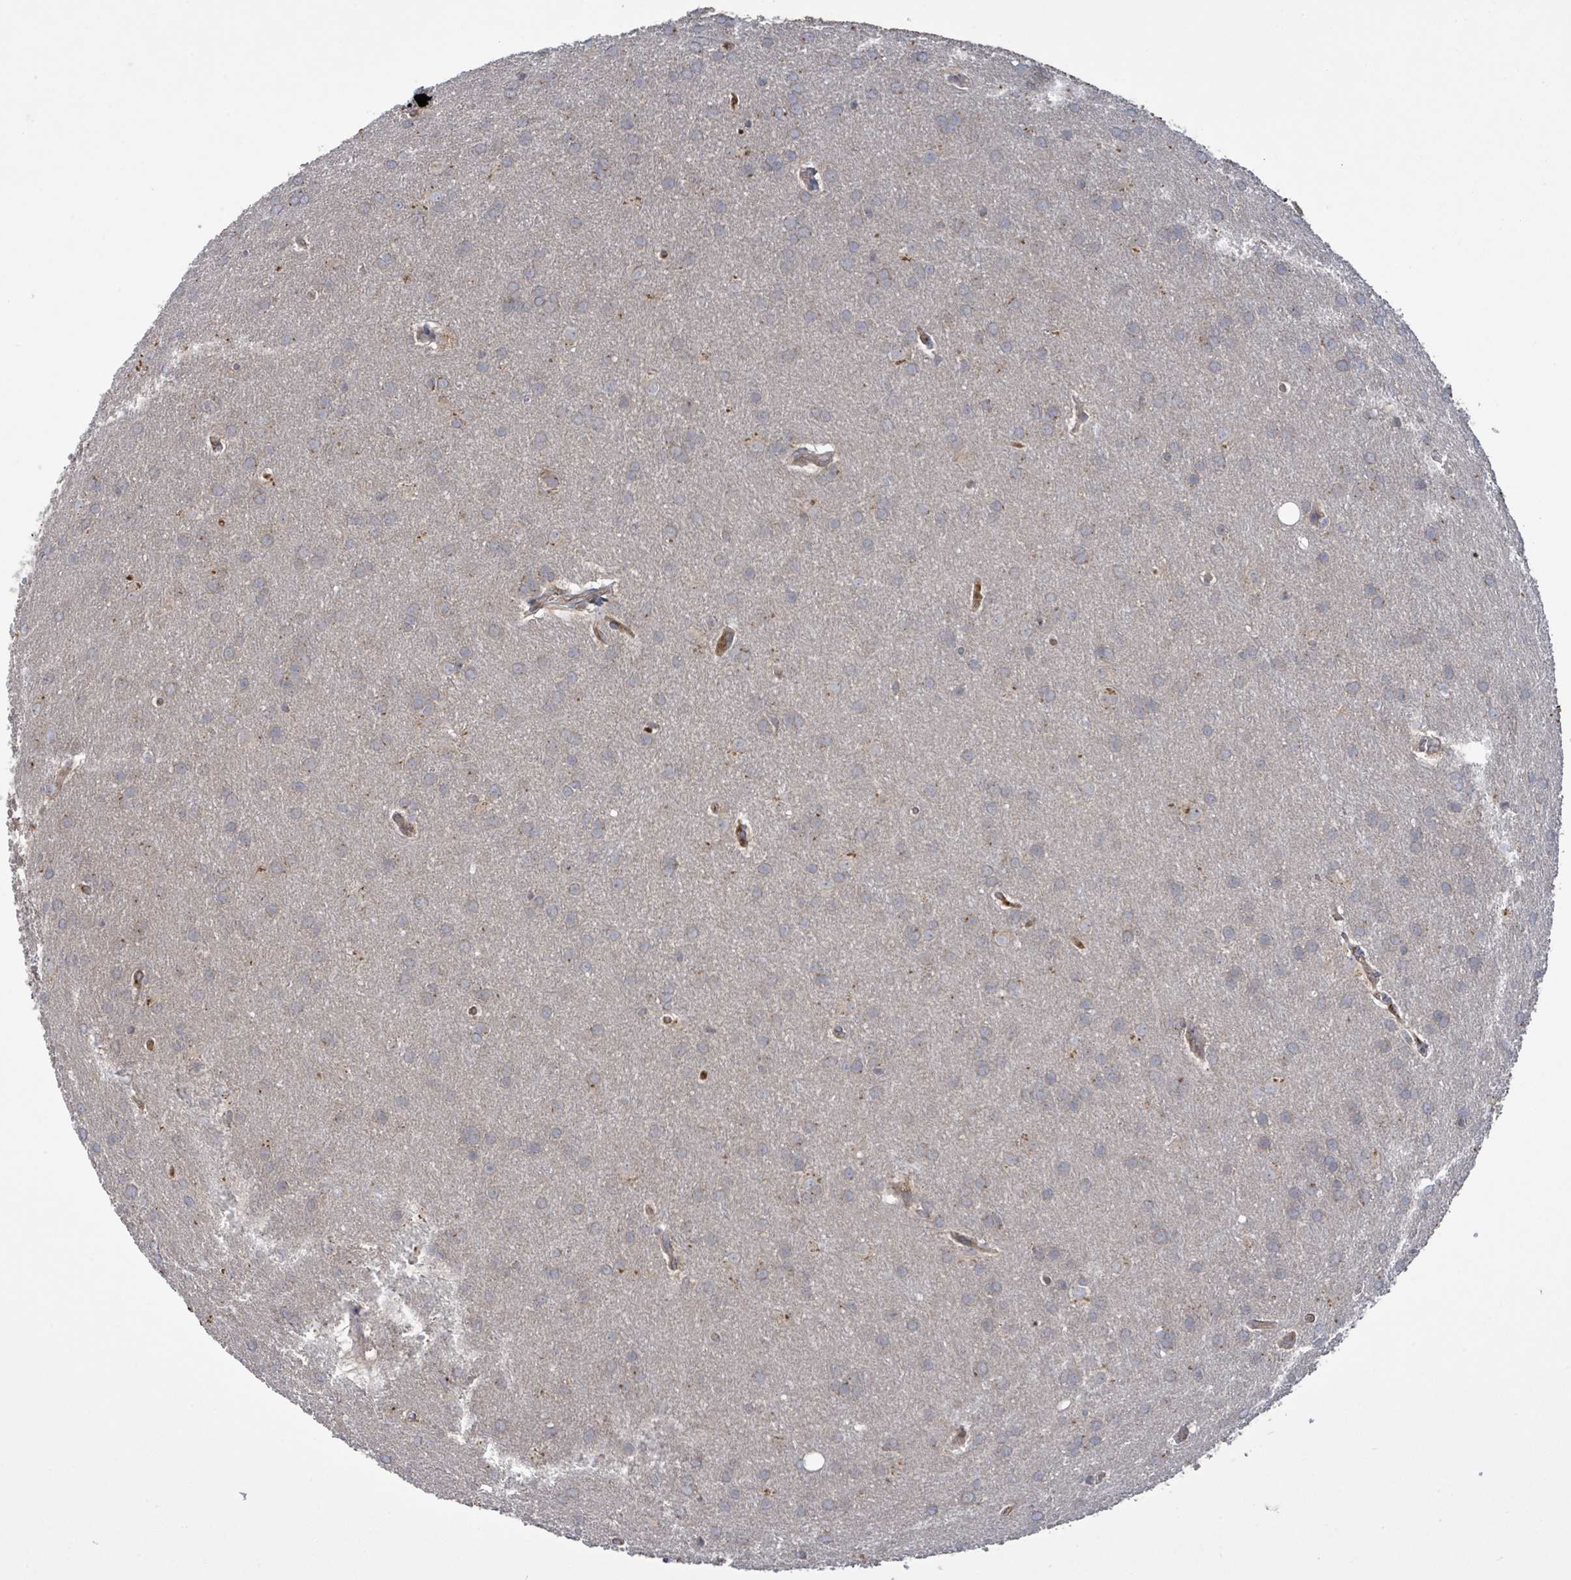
{"staining": {"intensity": "weak", "quantity": ">75%", "location": "cytoplasmic/membranous"}, "tissue": "glioma", "cell_type": "Tumor cells", "image_type": "cancer", "snomed": [{"axis": "morphology", "description": "Glioma, malignant, Low grade"}, {"axis": "topography", "description": "Brain"}], "caption": "Tumor cells demonstrate low levels of weak cytoplasmic/membranous positivity in about >75% of cells in human glioma. (brown staining indicates protein expression, while blue staining denotes nuclei).", "gene": "SERPINE3", "patient": {"sex": "female", "age": 32}}